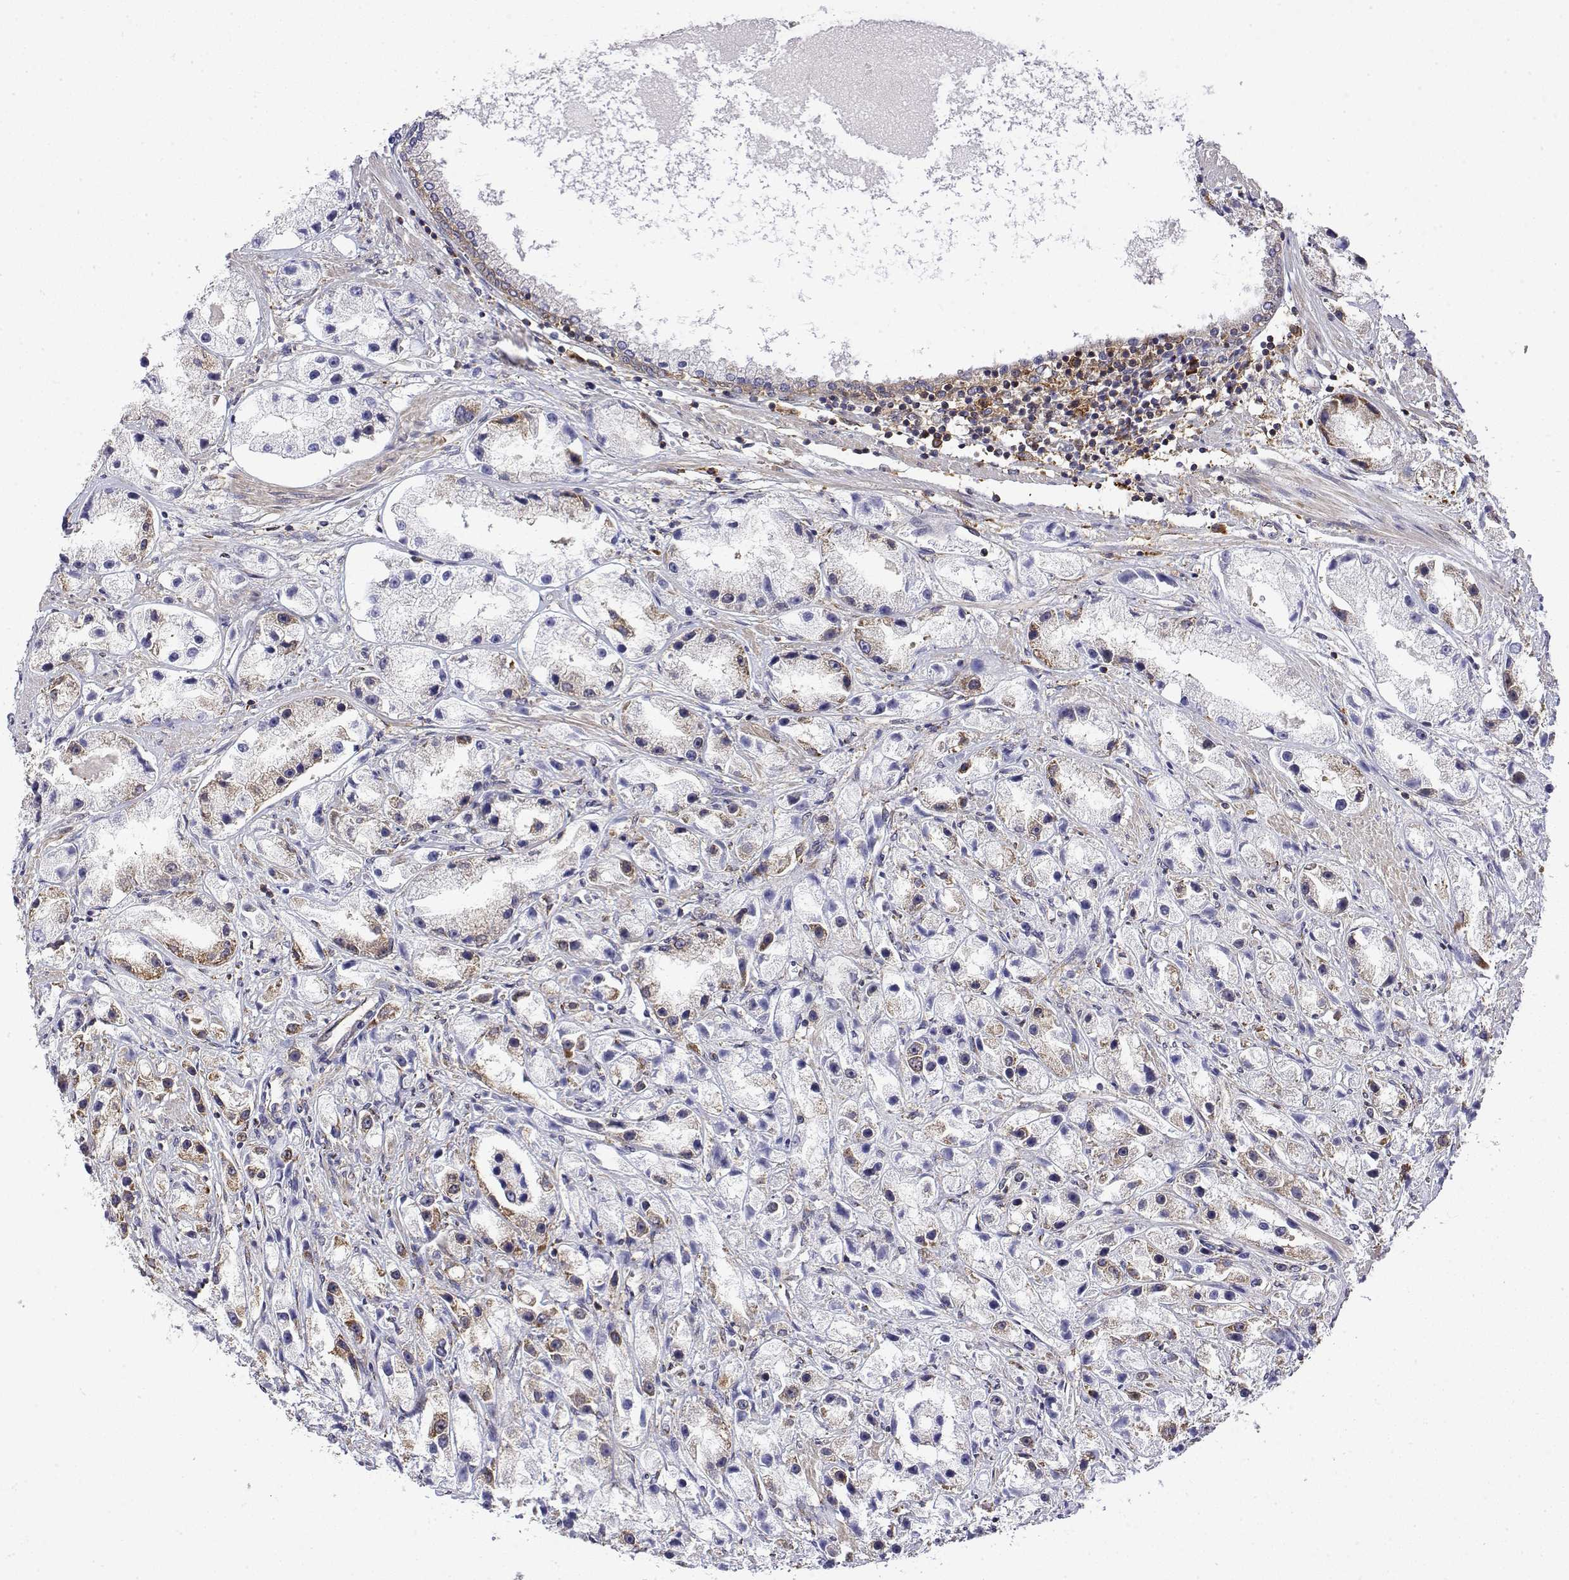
{"staining": {"intensity": "weak", "quantity": "<25%", "location": "cytoplasmic/membranous"}, "tissue": "prostate cancer", "cell_type": "Tumor cells", "image_type": "cancer", "snomed": [{"axis": "morphology", "description": "Adenocarcinoma, High grade"}, {"axis": "topography", "description": "Prostate"}], "caption": "DAB (3,3'-diaminobenzidine) immunohistochemical staining of human prostate adenocarcinoma (high-grade) demonstrates no significant expression in tumor cells.", "gene": "EEF1G", "patient": {"sex": "male", "age": 67}}